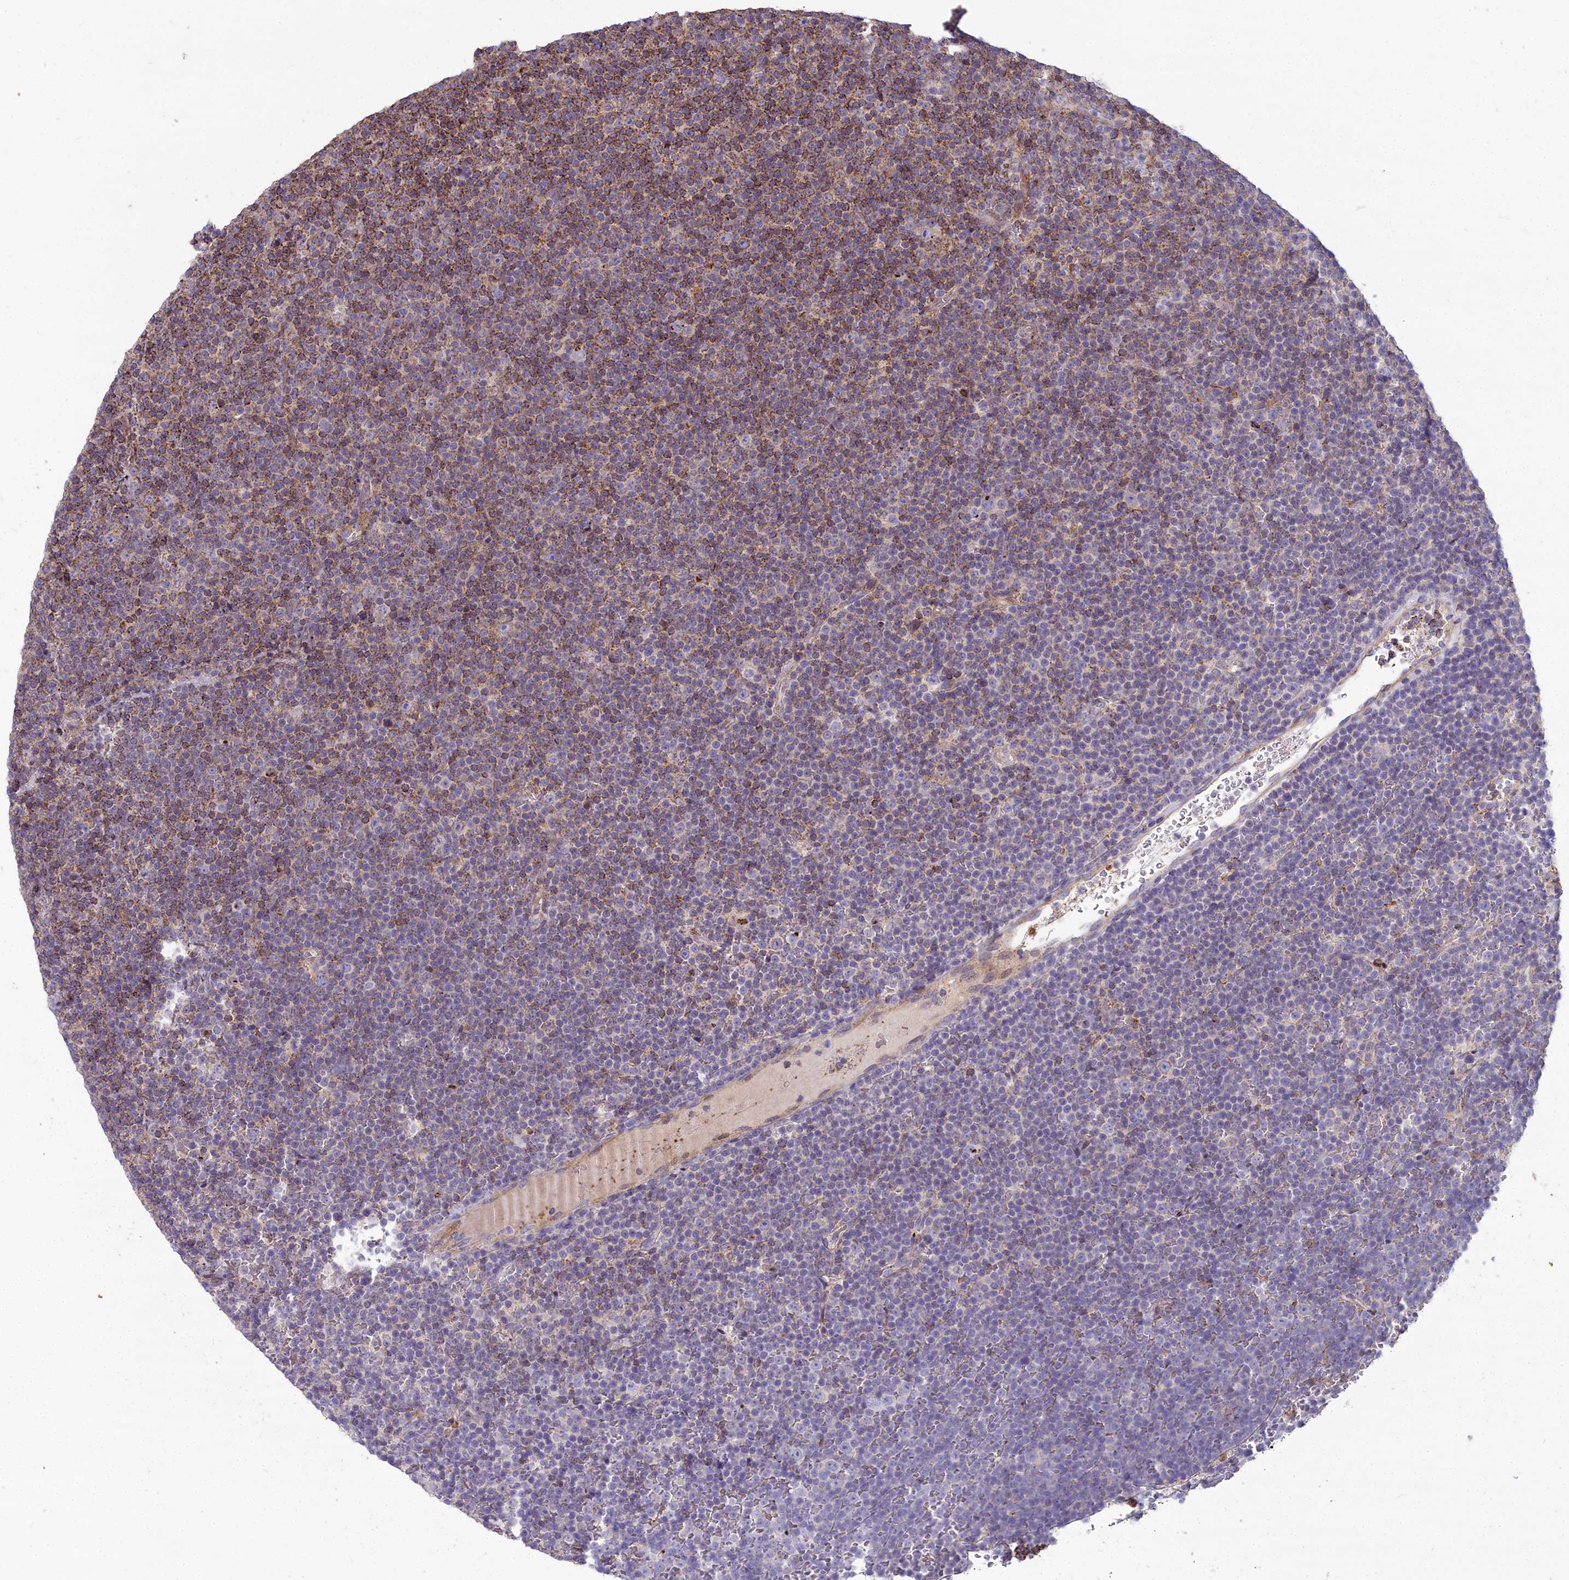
{"staining": {"intensity": "moderate", "quantity": "25%-75%", "location": "cytoplasmic/membranous"}, "tissue": "lymphoma", "cell_type": "Tumor cells", "image_type": "cancer", "snomed": [{"axis": "morphology", "description": "Malignant lymphoma, non-Hodgkin's type, Low grade"}, {"axis": "topography", "description": "Lymph node"}], "caption": "Immunohistochemical staining of lymphoma demonstrates medium levels of moderate cytoplasmic/membranous protein positivity in about 25%-75% of tumor cells.", "gene": "FRMPD1", "patient": {"sex": "female", "age": 67}}